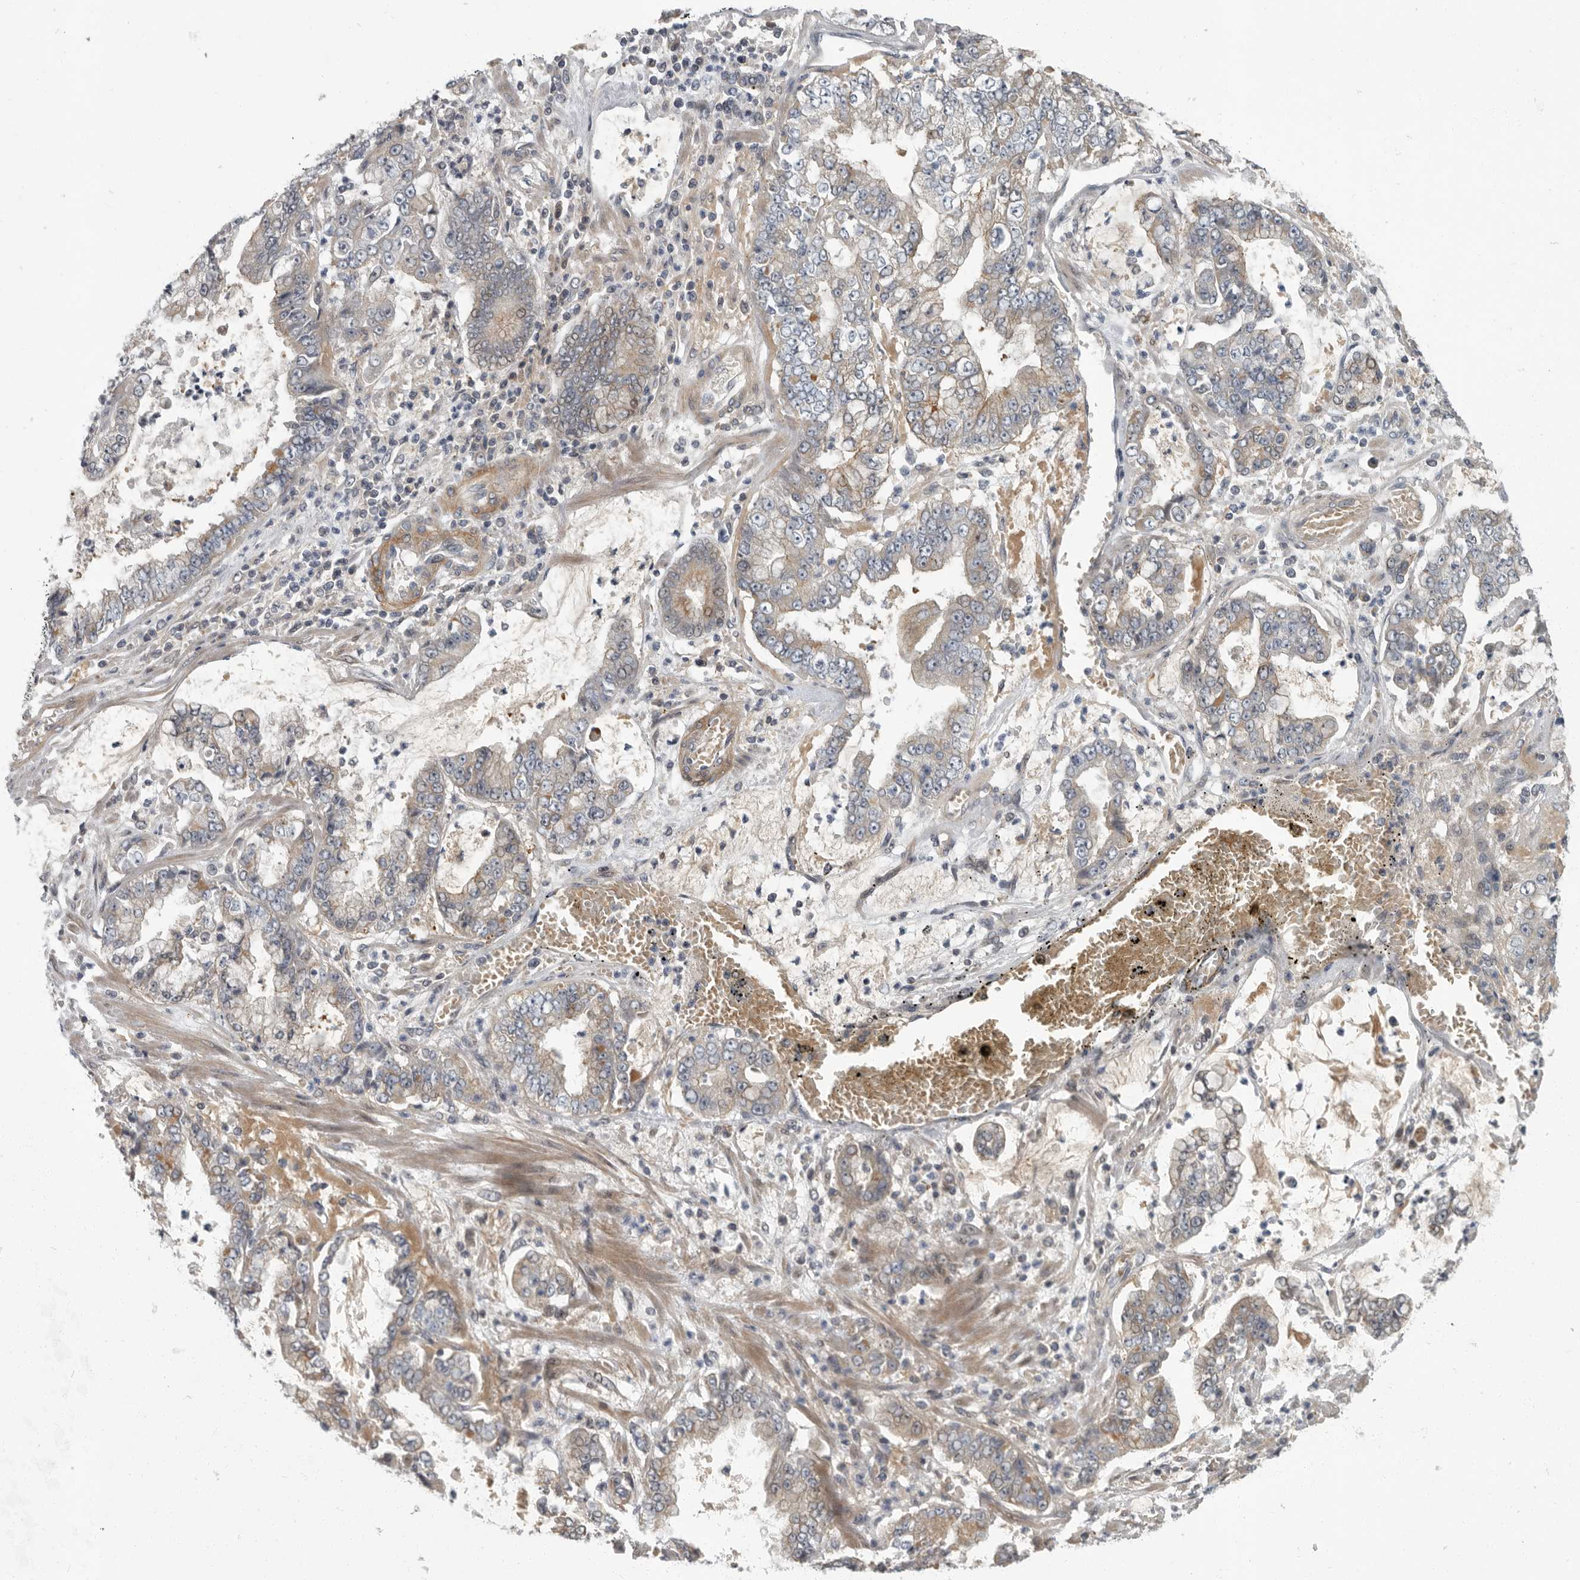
{"staining": {"intensity": "weak", "quantity": "<25%", "location": "cytoplasmic/membranous"}, "tissue": "stomach cancer", "cell_type": "Tumor cells", "image_type": "cancer", "snomed": [{"axis": "morphology", "description": "Adenocarcinoma, NOS"}, {"axis": "topography", "description": "Stomach"}], "caption": "Immunohistochemistry histopathology image of human adenocarcinoma (stomach) stained for a protein (brown), which displays no expression in tumor cells. Brightfield microscopy of IHC stained with DAB (brown) and hematoxylin (blue), captured at high magnification.", "gene": "PDE7A", "patient": {"sex": "male", "age": 76}}